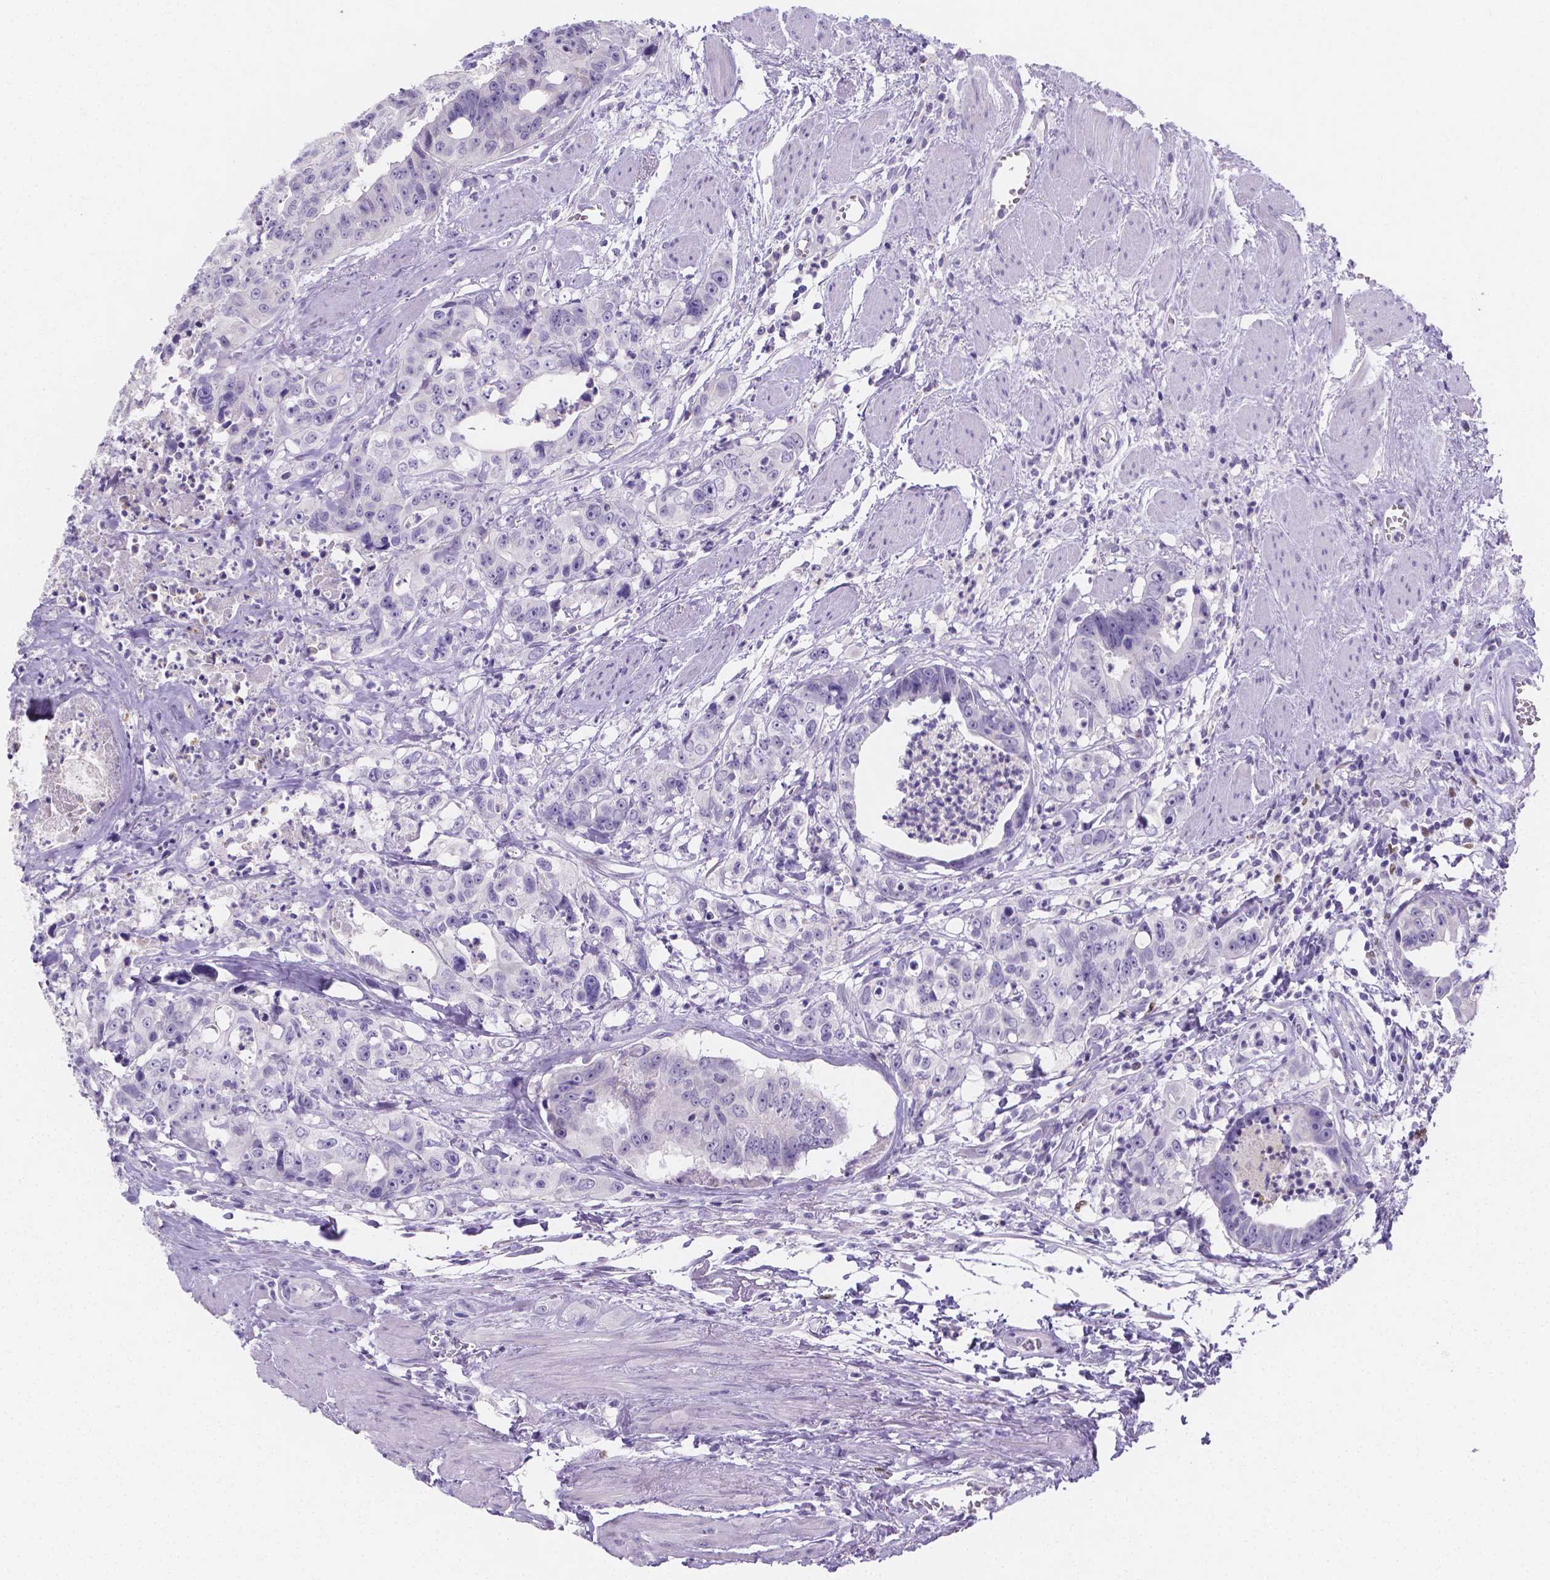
{"staining": {"intensity": "negative", "quantity": "none", "location": "none"}, "tissue": "colorectal cancer", "cell_type": "Tumor cells", "image_type": "cancer", "snomed": [{"axis": "morphology", "description": "Adenocarcinoma, NOS"}, {"axis": "topography", "description": "Rectum"}], "caption": "A histopathology image of human colorectal adenocarcinoma is negative for staining in tumor cells. The staining is performed using DAB brown chromogen with nuclei counter-stained in using hematoxylin.", "gene": "PLXNA4", "patient": {"sex": "female", "age": 62}}